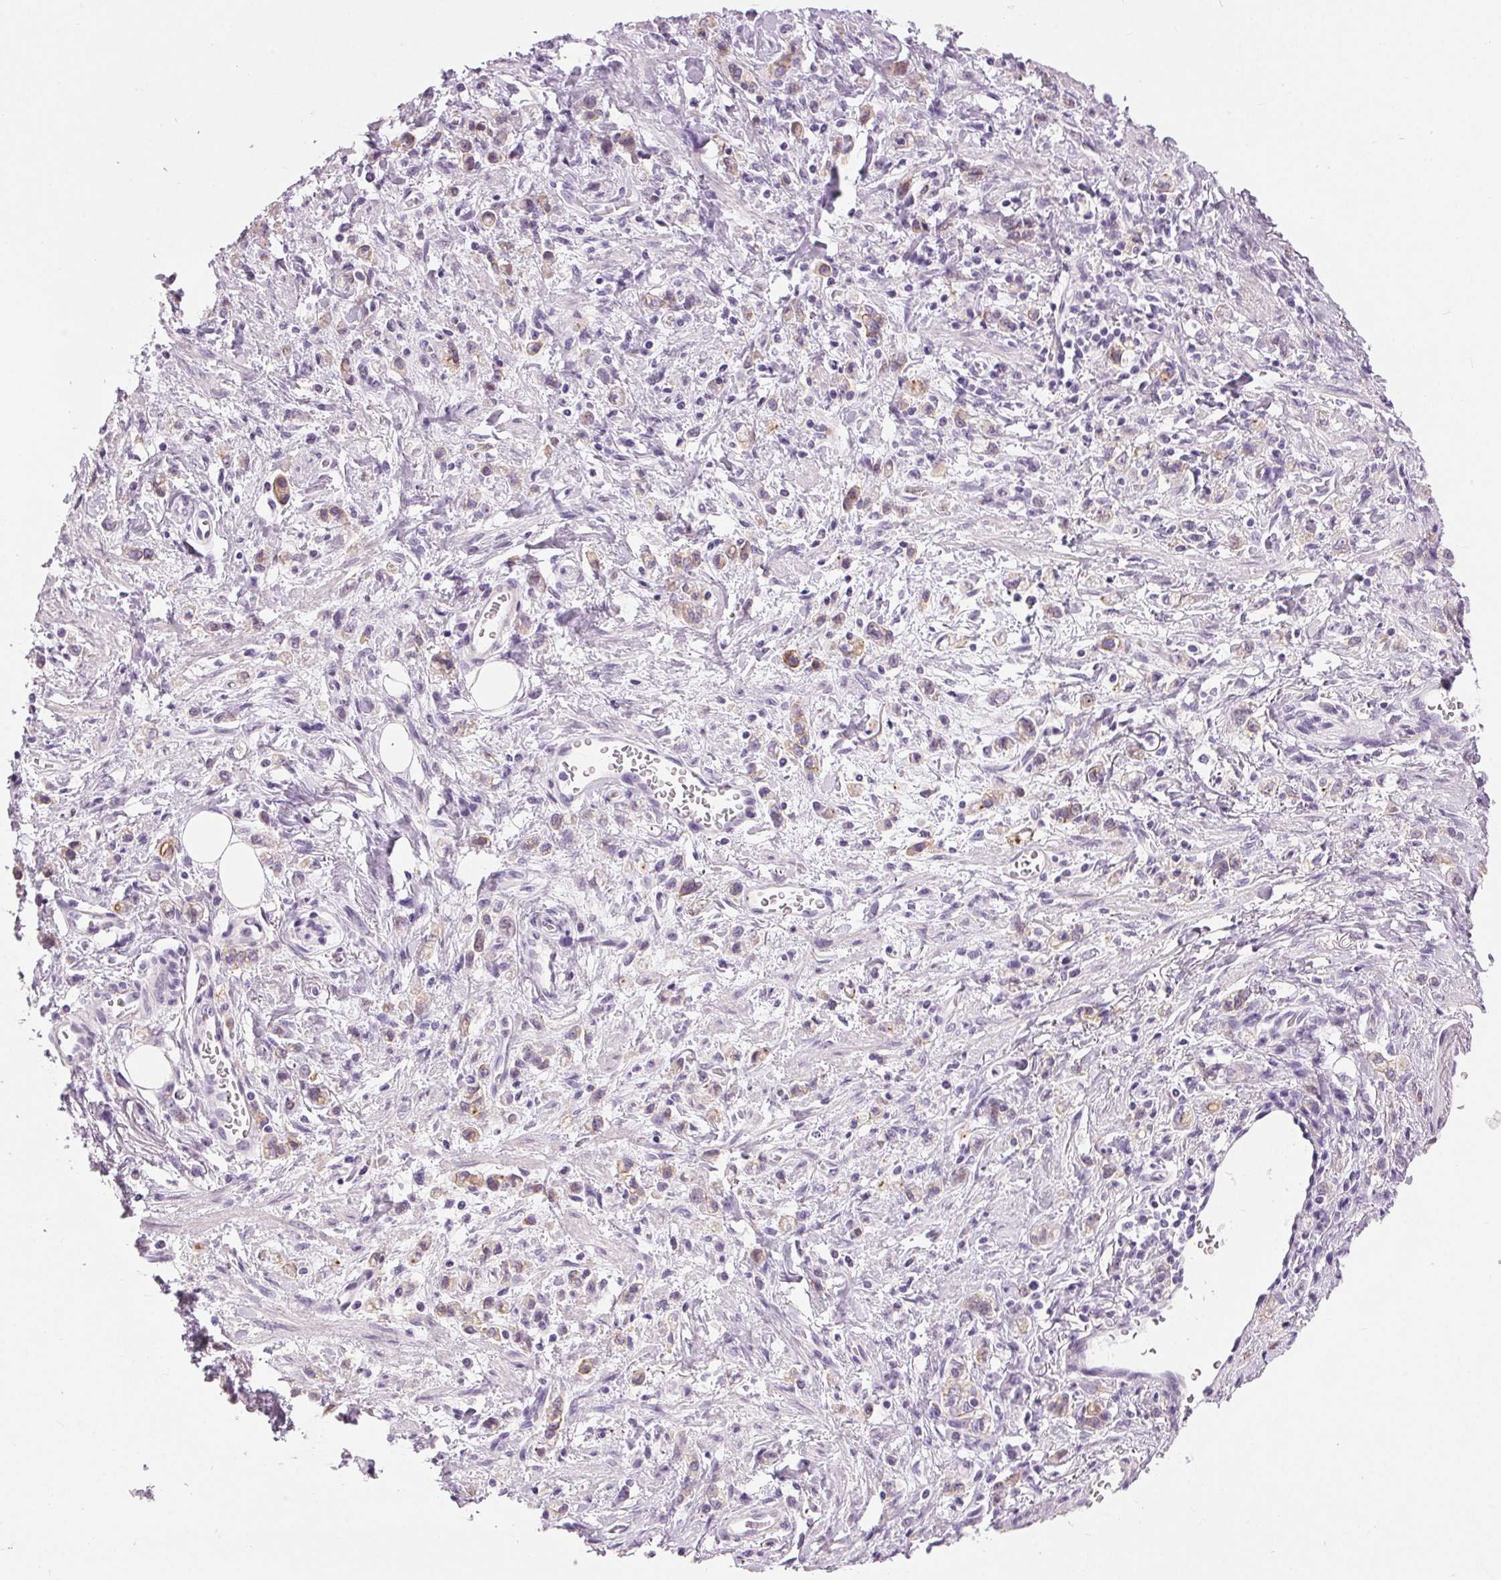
{"staining": {"intensity": "negative", "quantity": "none", "location": "none"}, "tissue": "stomach cancer", "cell_type": "Tumor cells", "image_type": "cancer", "snomed": [{"axis": "morphology", "description": "Adenocarcinoma, NOS"}, {"axis": "topography", "description": "Stomach"}], "caption": "This is a image of immunohistochemistry (IHC) staining of stomach adenocarcinoma, which shows no staining in tumor cells.", "gene": "MISP", "patient": {"sex": "male", "age": 77}}